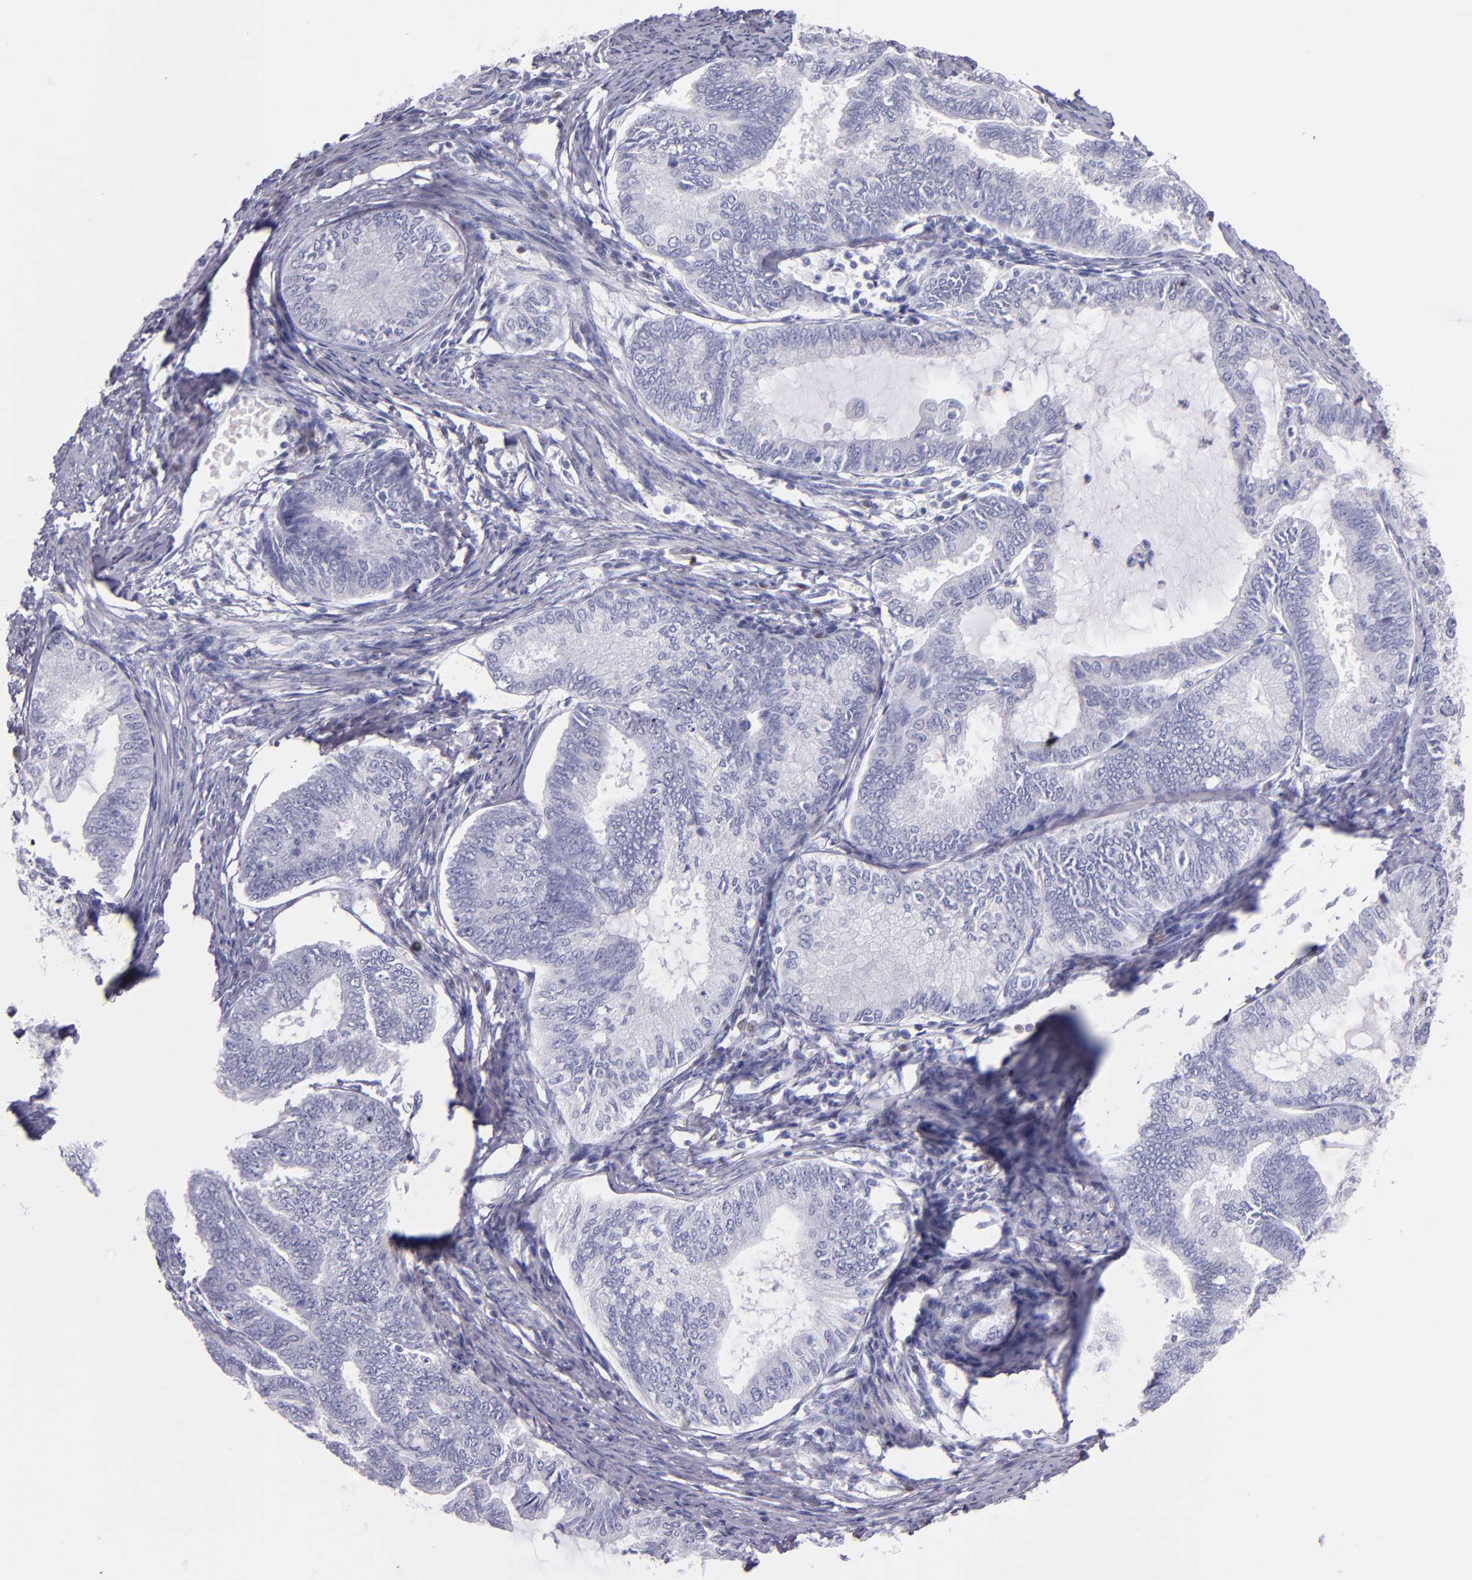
{"staining": {"intensity": "negative", "quantity": "none", "location": "none"}, "tissue": "endometrial cancer", "cell_type": "Tumor cells", "image_type": "cancer", "snomed": [{"axis": "morphology", "description": "Adenocarcinoma, NOS"}, {"axis": "topography", "description": "Endometrium"}], "caption": "A micrograph of human endometrial cancer is negative for staining in tumor cells. (Immunohistochemistry, brightfield microscopy, high magnification).", "gene": "IRF4", "patient": {"sex": "female", "age": 86}}